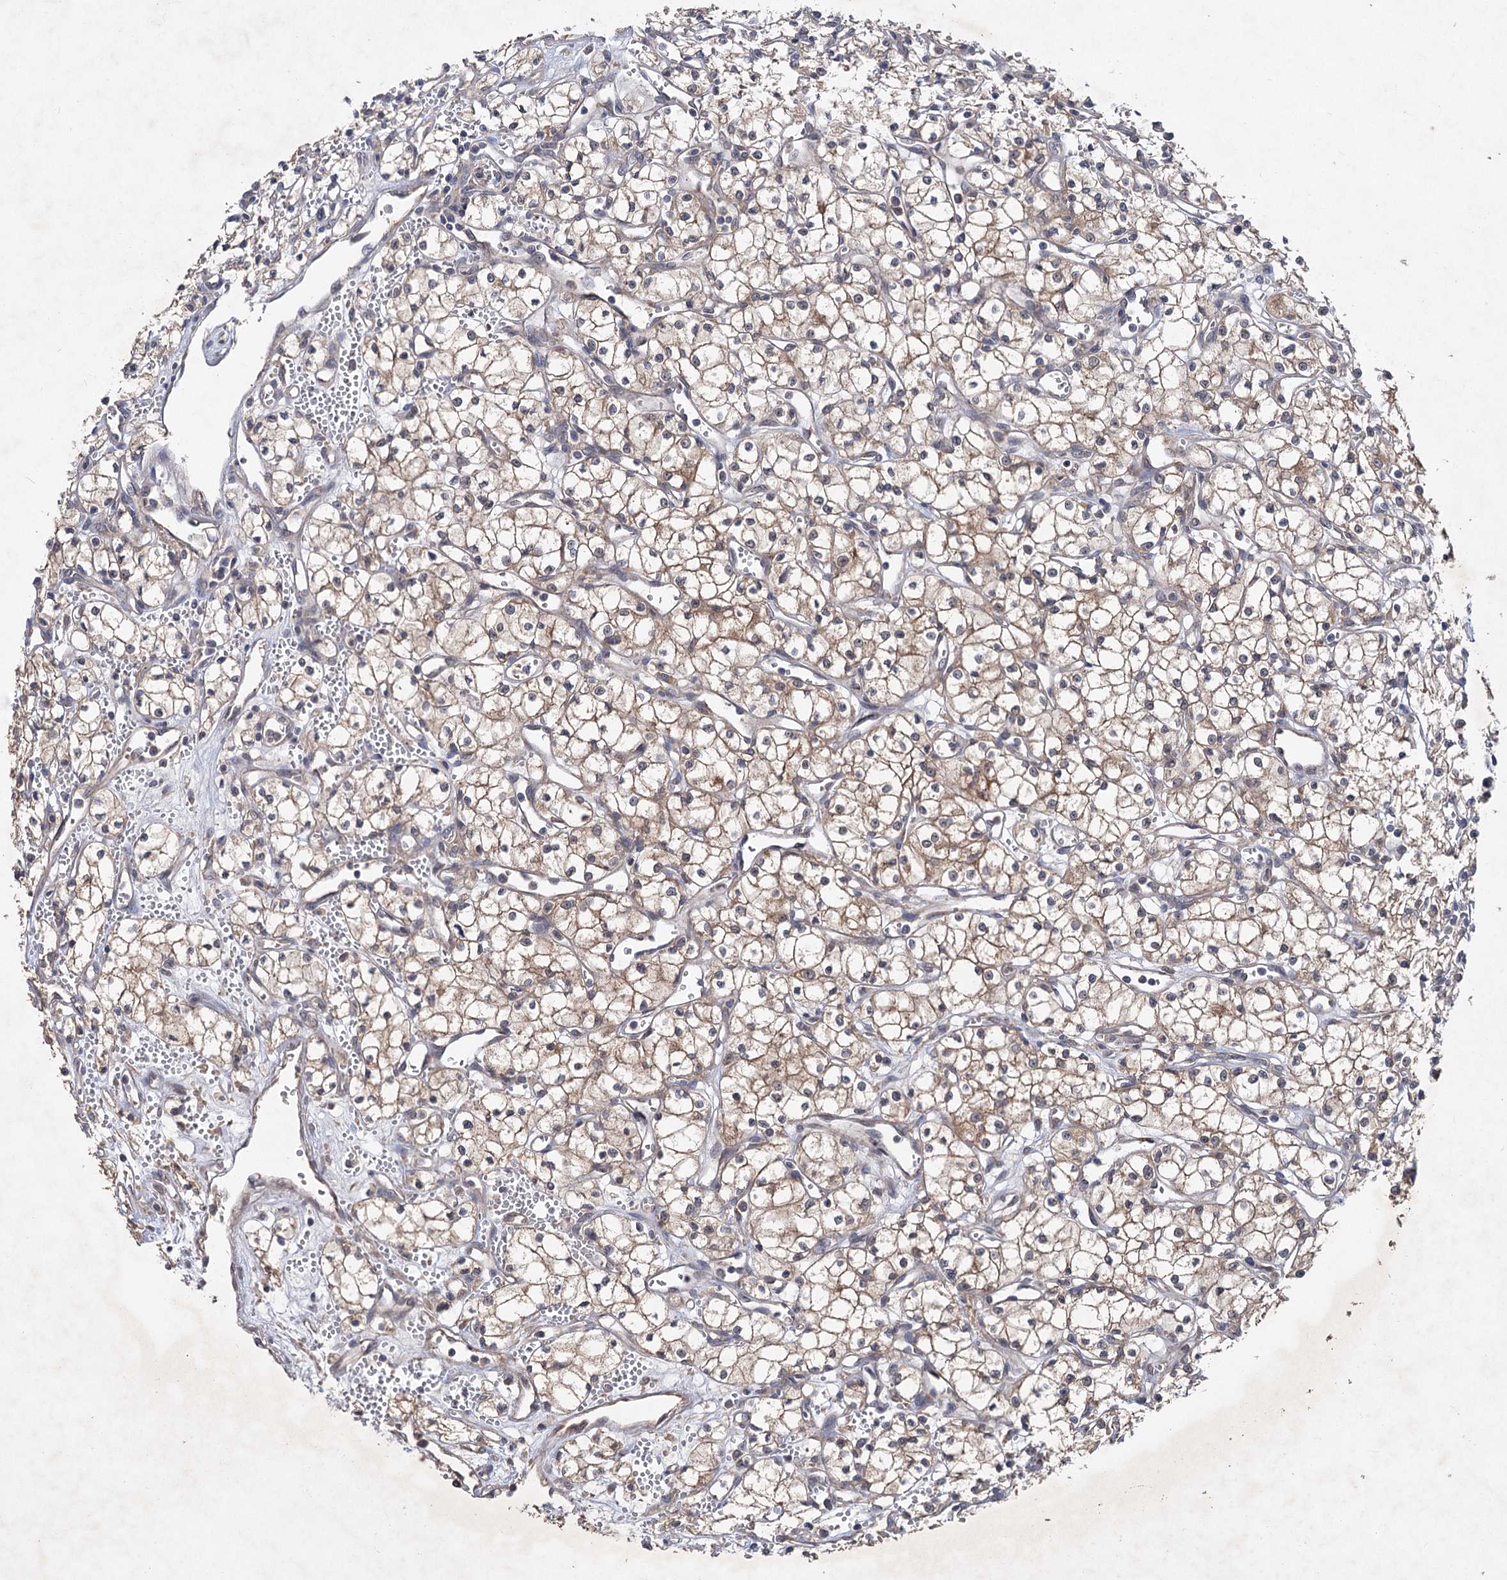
{"staining": {"intensity": "weak", "quantity": ">75%", "location": "cytoplasmic/membranous"}, "tissue": "renal cancer", "cell_type": "Tumor cells", "image_type": "cancer", "snomed": [{"axis": "morphology", "description": "Adenocarcinoma, NOS"}, {"axis": "topography", "description": "Kidney"}], "caption": "A brown stain highlights weak cytoplasmic/membranous staining of a protein in human renal cancer (adenocarcinoma) tumor cells. The staining is performed using DAB brown chromogen to label protein expression. The nuclei are counter-stained blue using hematoxylin.", "gene": "NUDCD2", "patient": {"sex": "male", "age": 59}}